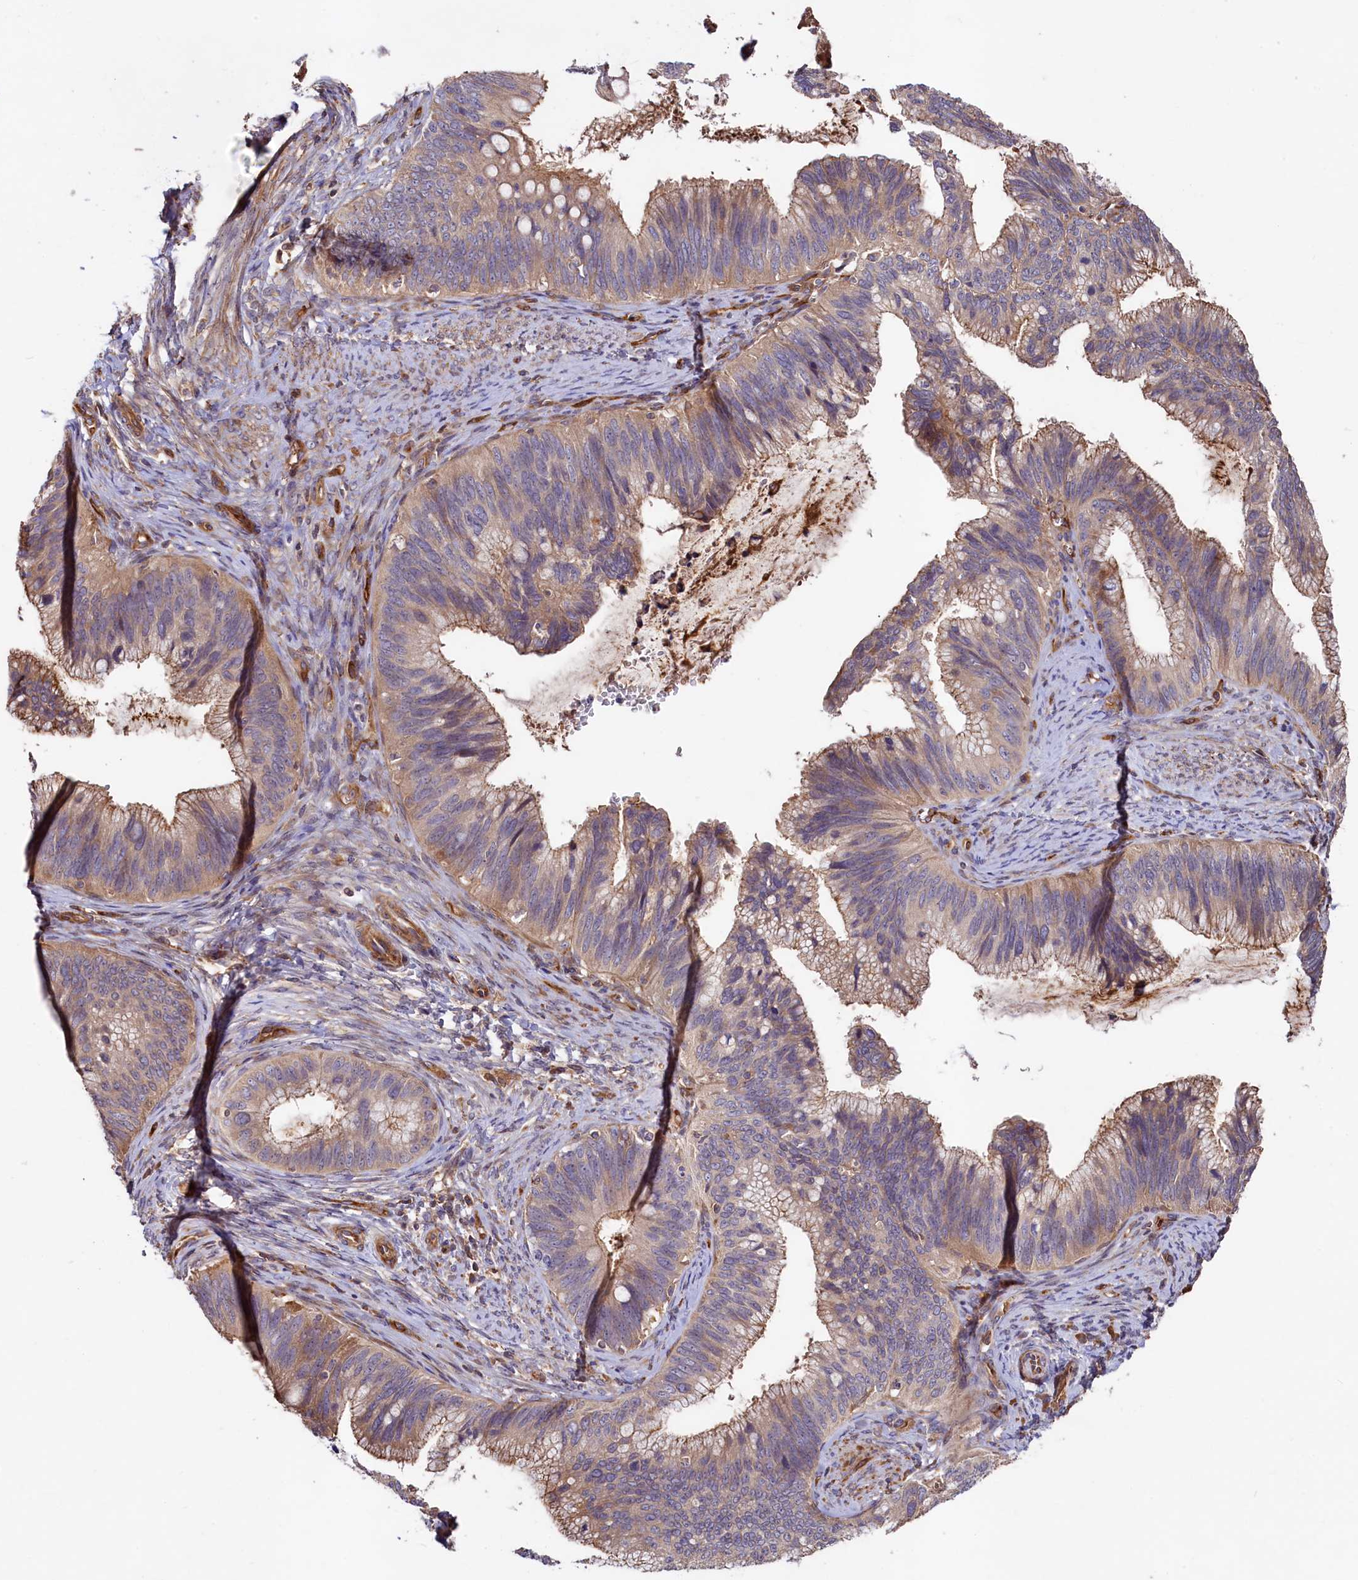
{"staining": {"intensity": "moderate", "quantity": ">75%", "location": "cytoplasmic/membranous"}, "tissue": "cervical cancer", "cell_type": "Tumor cells", "image_type": "cancer", "snomed": [{"axis": "morphology", "description": "Adenocarcinoma, NOS"}, {"axis": "topography", "description": "Cervix"}], "caption": "Cervical adenocarcinoma stained with DAB immunohistochemistry (IHC) shows medium levels of moderate cytoplasmic/membranous expression in approximately >75% of tumor cells.", "gene": "KLHDC4", "patient": {"sex": "female", "age": 42}}